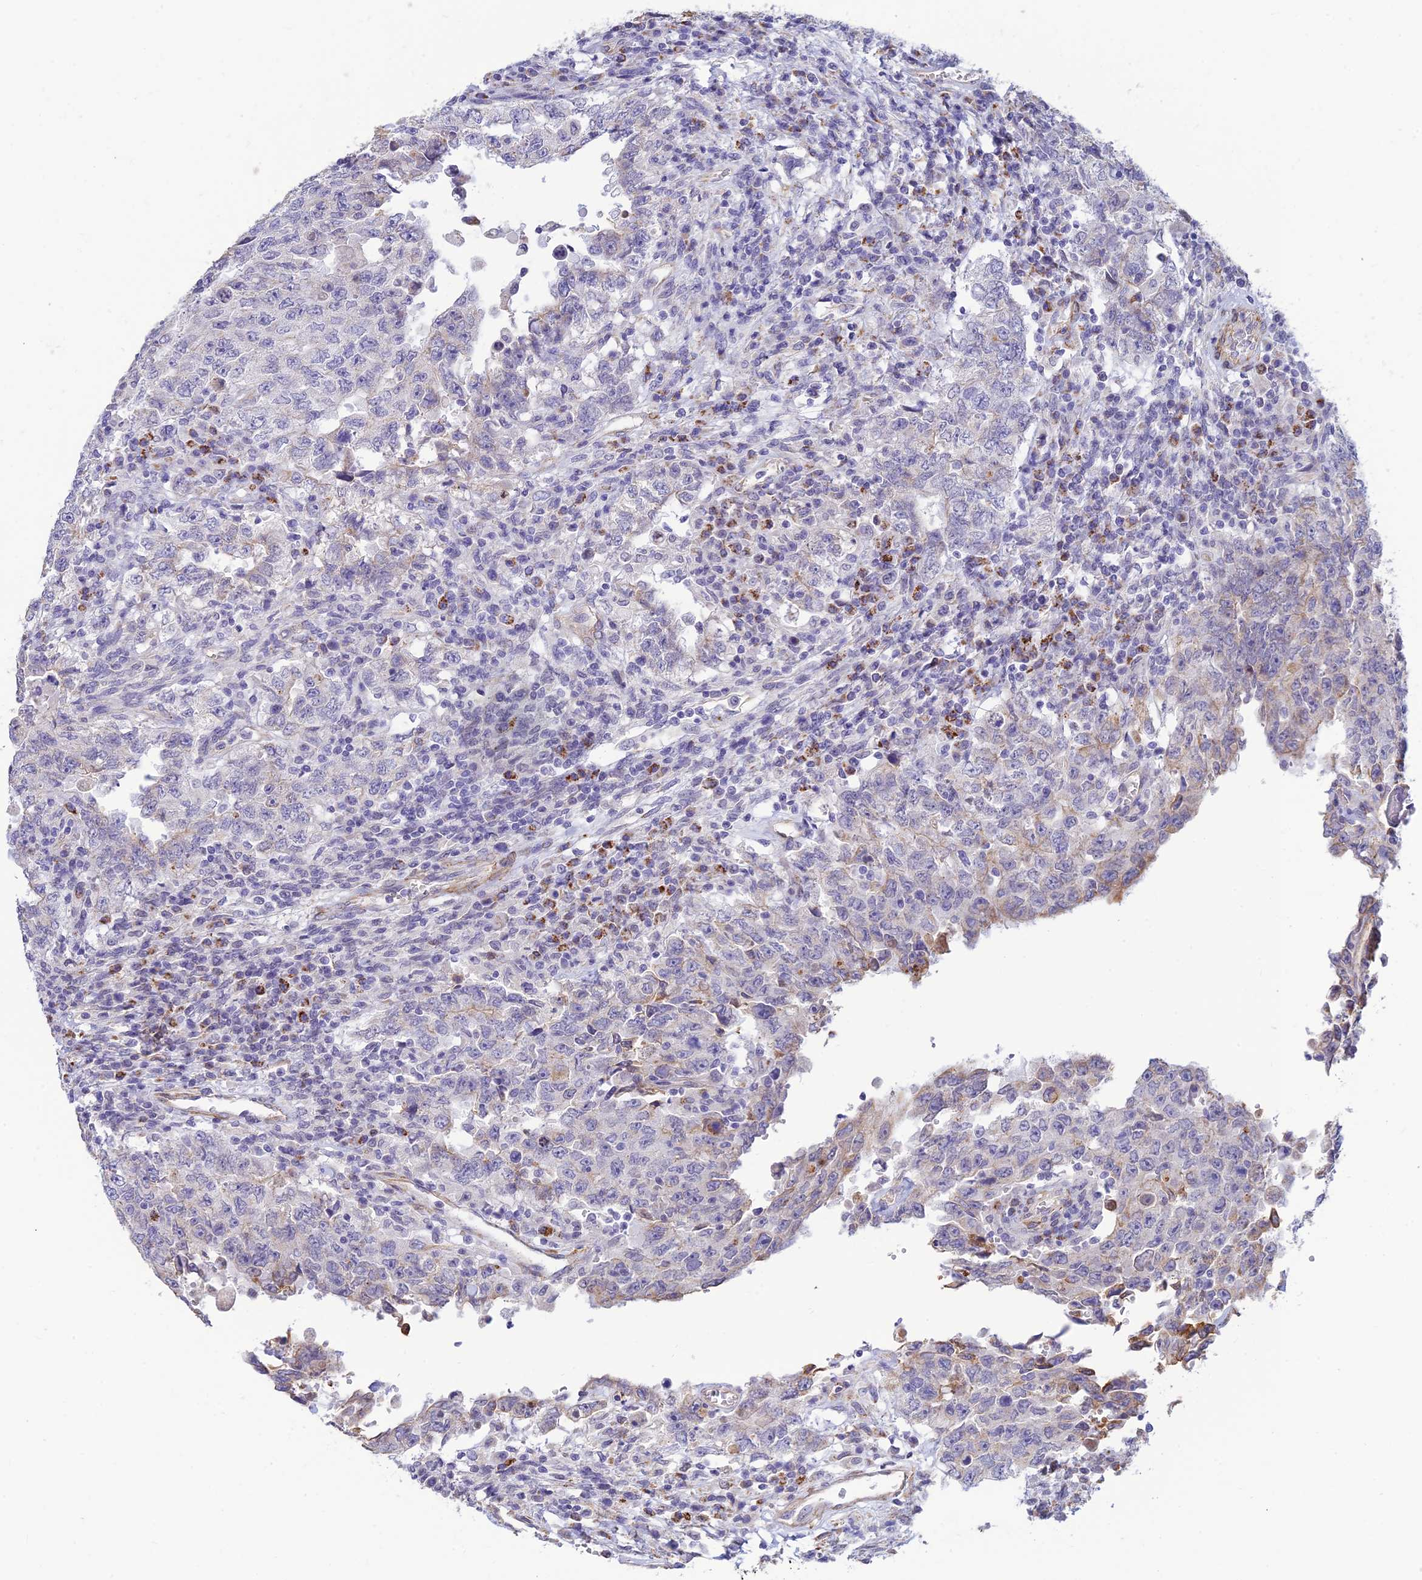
{"staining": {"intensity": "negative", "quantity": "none", "location": "none"}, "tissue": "testis cancer", "cell_type": "Tumor cells", "image_type": "cancer", "snomed": [{"axis": "morphology", "description": "Carcinoma, Embryonal, NOS"}, {"axis": "topography", "description": "Testis"}], "caption": "A micrograph of embryonal carcinoma (testis) stained for a protein reveals no brown staining in tumor cells.", "gene": "ALDH1L2", "patient": {"sex": "male", "age": 26}}